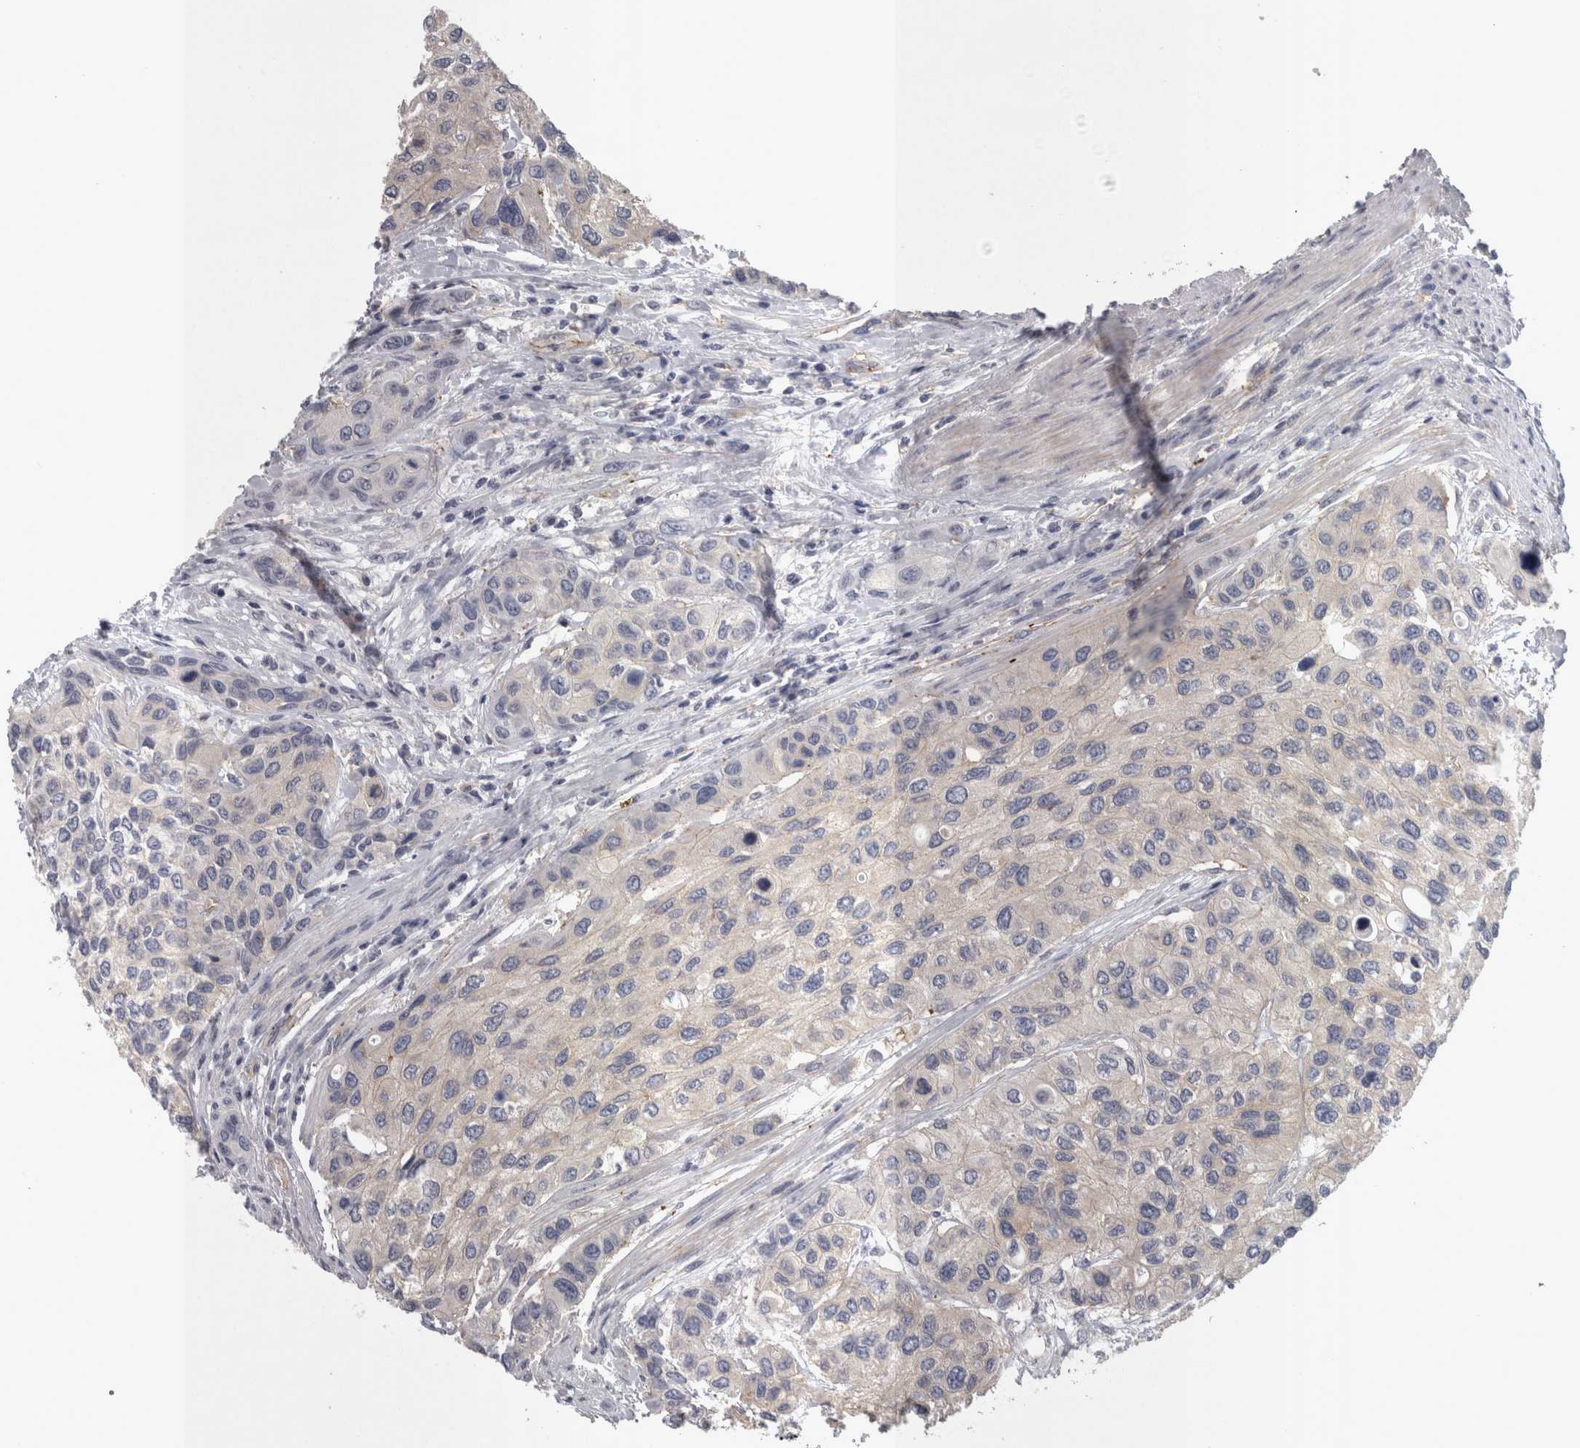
{"staining": {"intensity": "weak", "quantity": "<25%", "location": "cytoplasmic/membranous"}, "tissue": "urothelial cancer", "cell_type": "Tumor cells", "image_type": "cancer", "snomed": [{"axis": "morphology", "description": "Urothelial carcinoma, High grade"}, {"axis": "topography", "description": "Urinary bladder"}], "caption": "A high-resolution micrograph shows immunohistochemistry staining of high-grade urothelial carcinoma, which exhibits no significant staining in tumor cells.", "gene": "LYZL6", "patient": {"sex": "female", "age": 56}}